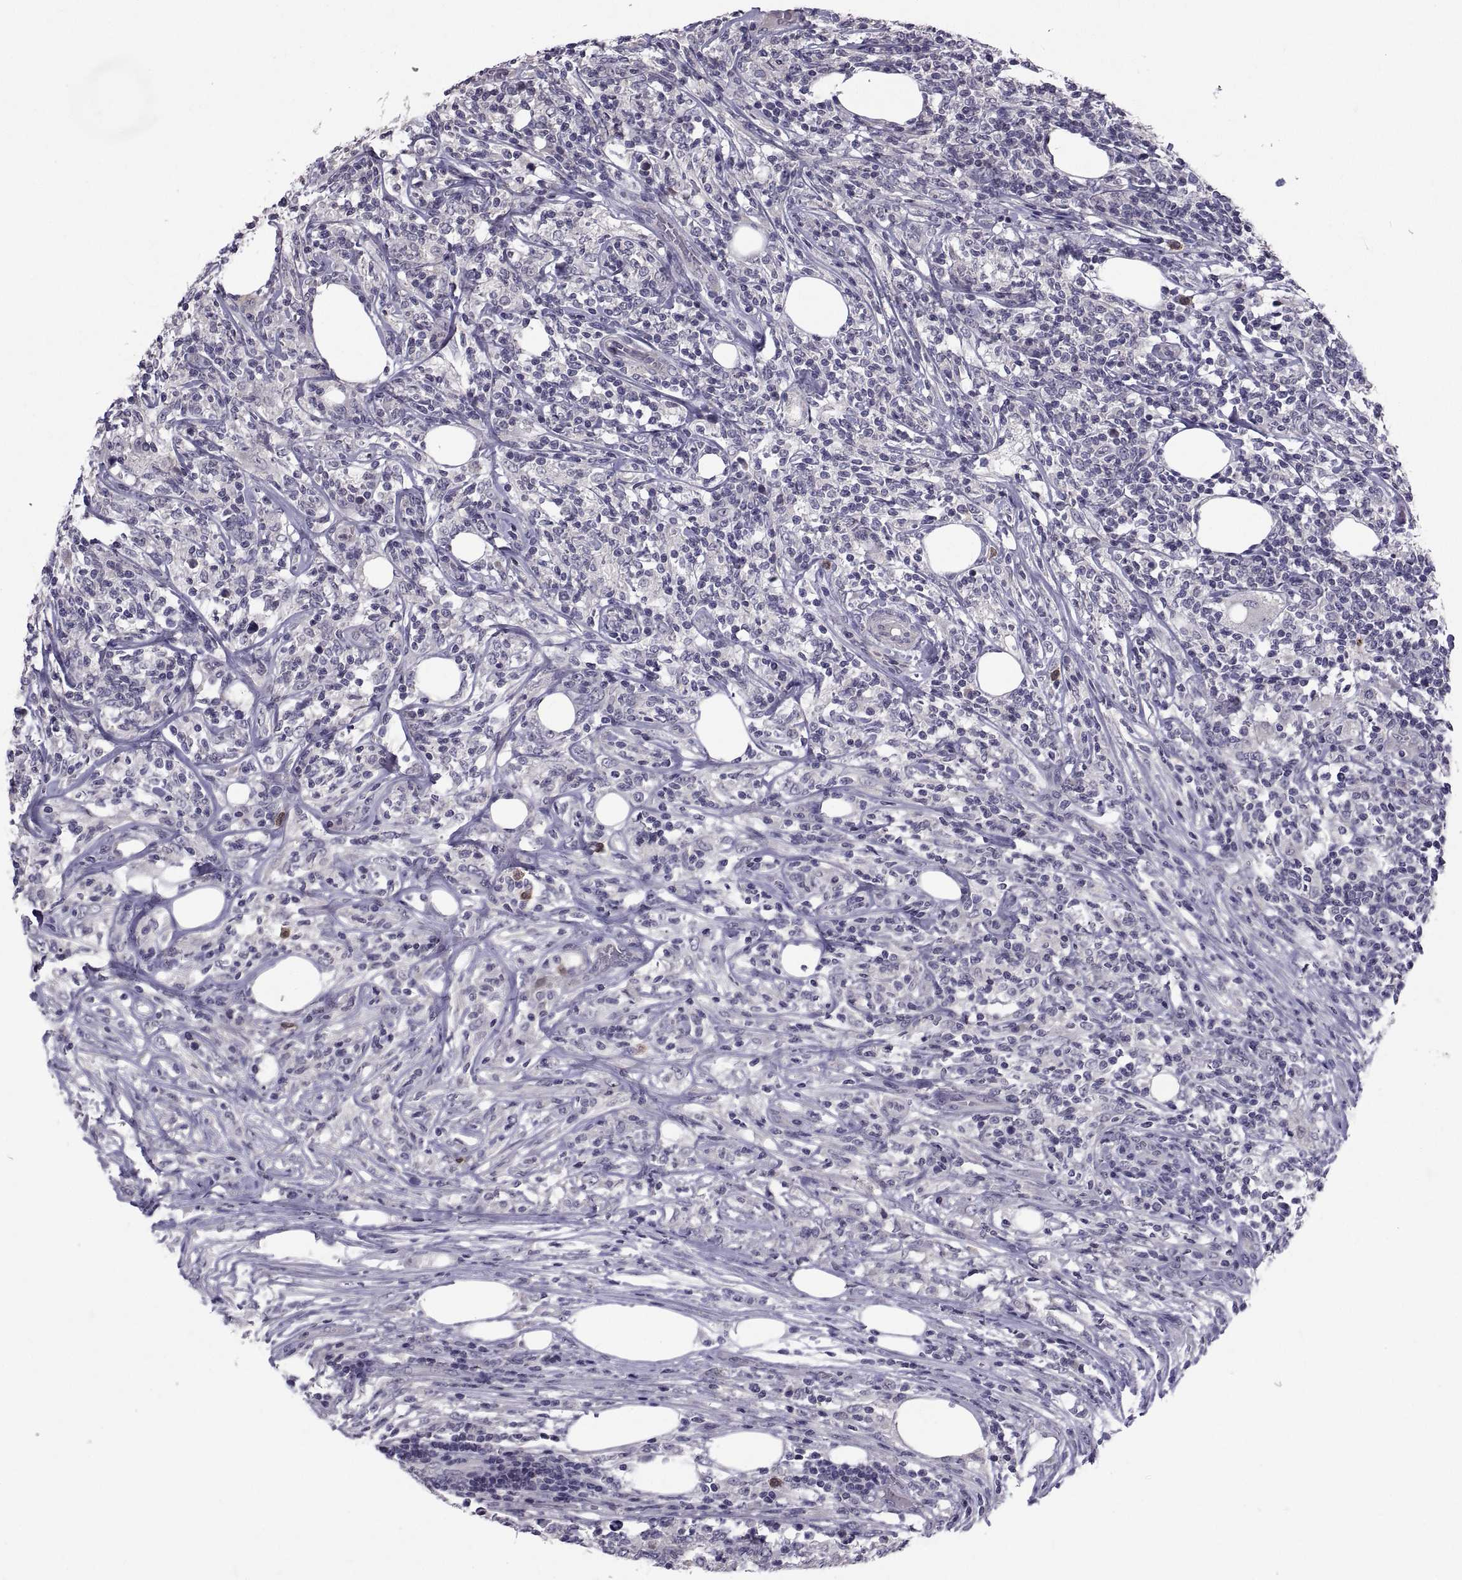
{"staining": {"intensity": "negative", "quantity": "none", "location": "none"}, "tissue": "lymphoma", "cell_type": "Tumor cells", "image_type": "cancer", "snomed": [{"axis": "morphology", "description": "Malignant lymphoma, non-Hodgkin's type, High grade"}, {"axis": "topography", "description": "Lymph node"}], "caption": "Protein analysis of high-grade malignant lymphoma, non-Hodgkin's type displays no significant positivity in tumor cells. (DAB immunohistochemistry (IHC) with hematoxylin counter stain).", "gene": "NPTX2", "patient": {"sex": "female", "age": 84}}